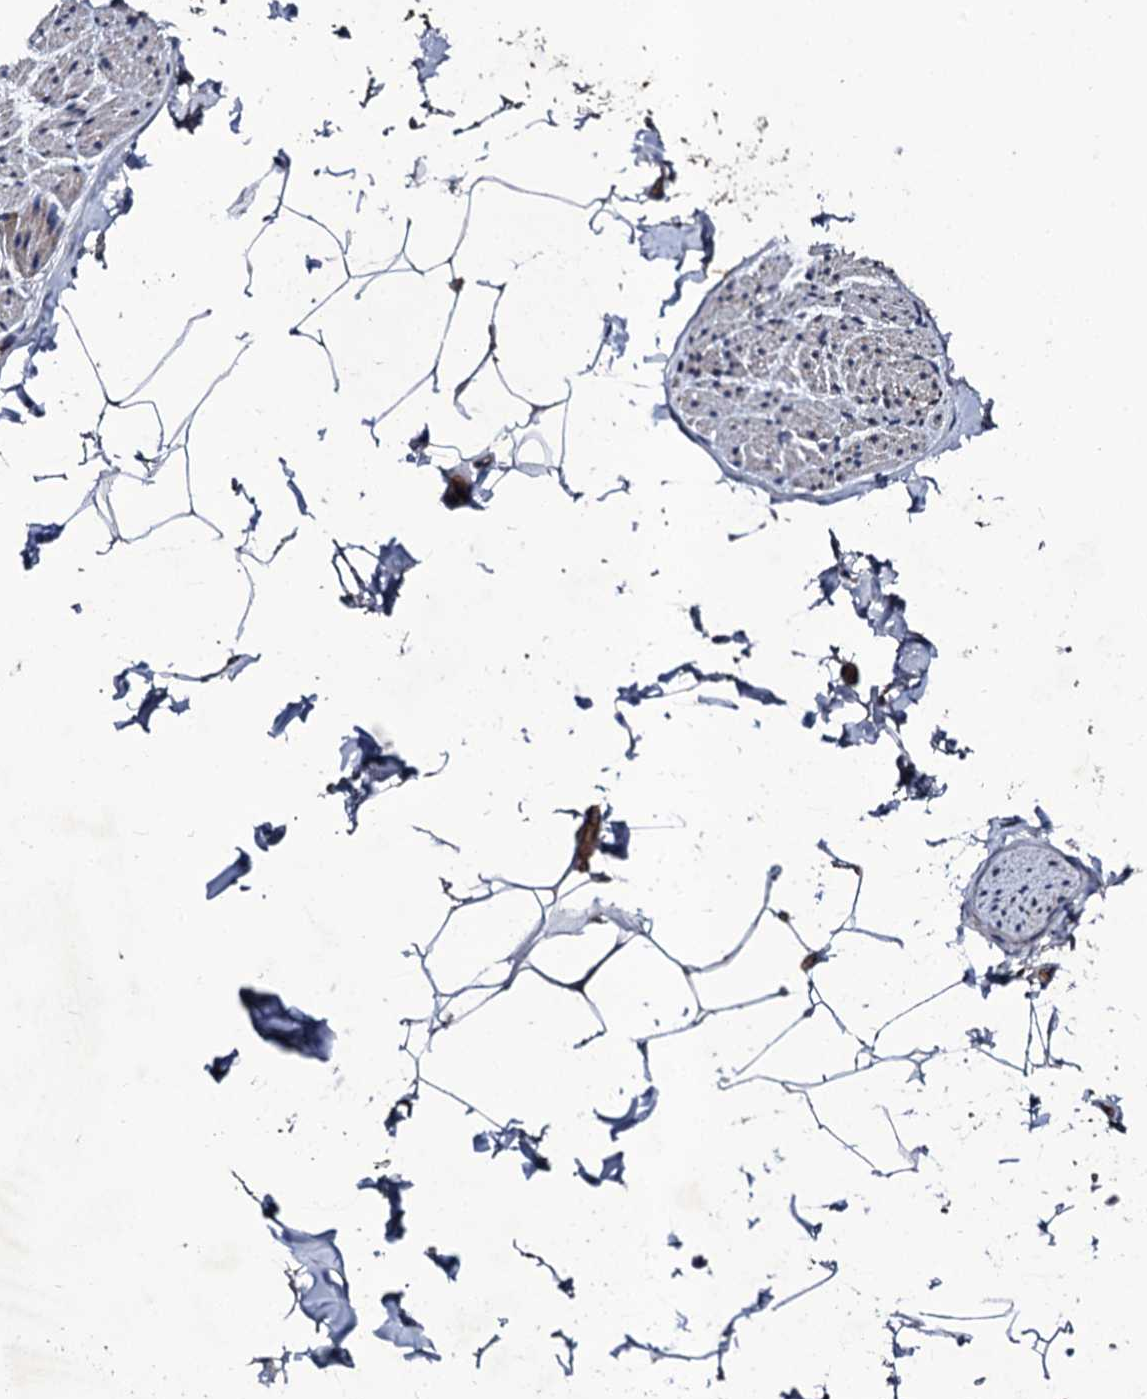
{"staining": {"intensity": "negative", "quantity": "none", "location": "none"}, "tissue": "adipose tissue", "cell_type": "Adipocytes", "image_type": "normal", "snomed": [{"axis": "morphology", "description": "Normal tissue, NOS"}, {"axis": "topography", "description": "Gallbladder"}, {"axis": "topography", "description": "Peripheral nerve tissue"}], "caption": "Immunohistochemistry (IHC) histopathology image of normal adipose tissue: human adipose tissue stained with DAB (3,3'-diaminobenzidine) demonstrates no significant protein positivity in adipocytes. (Stains: DAB immunohistochemistry (IHC) with hematoxylin counter stain, Microscopy: brightfield microscopy at high magnification).", "gene": "LRRC28", "patient": {"sex": "male", "age": 38}}